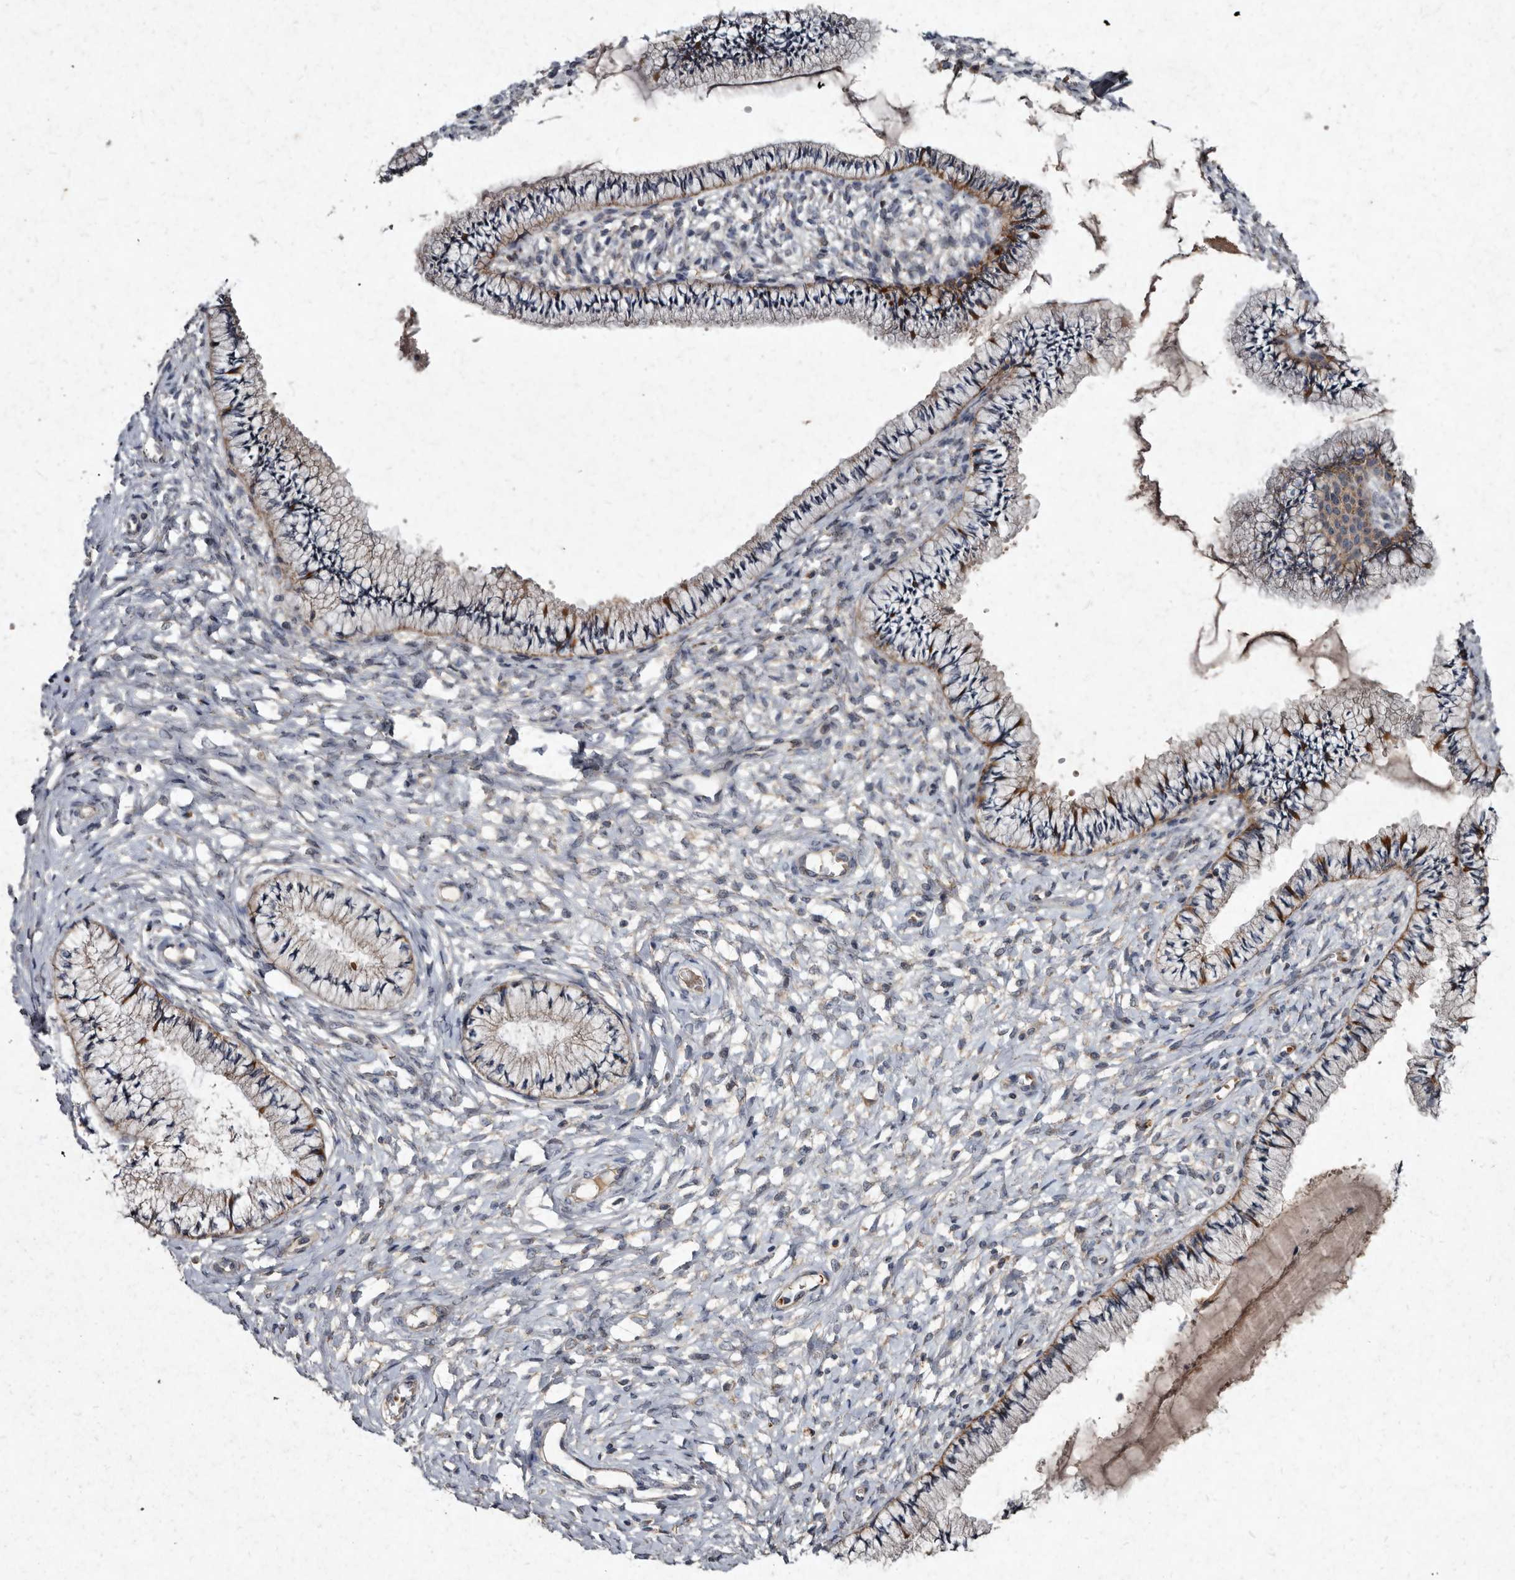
{"staining": {"intensity": "moderate", "quantity": "25%-75%", "location": "cytoplasmic/membranous"}, "tissue": "cervix", "cell_type": "Glandular cells", "image_type": "normal", "snomed": [{"axis": "morphology", "description": "Normal tissue, NOS"}, {"axis": "topography", "description": "Cervix"}], "caption": "Immunohistochemical staining of benign cervix shows 25%-75% levels of moderate cytoplasmic/membranous protein positivity in approximately 25%-75% of glandular cells. The staining was performed using DAB (3,3'-diaminobenzidine) to visualize the protein expression in brown, while the nuclei were stained in blue with hematoxylin (Magnification: 20x).", "gene": "YPEL1", "patient": {"sex": "female", "age": 36}}